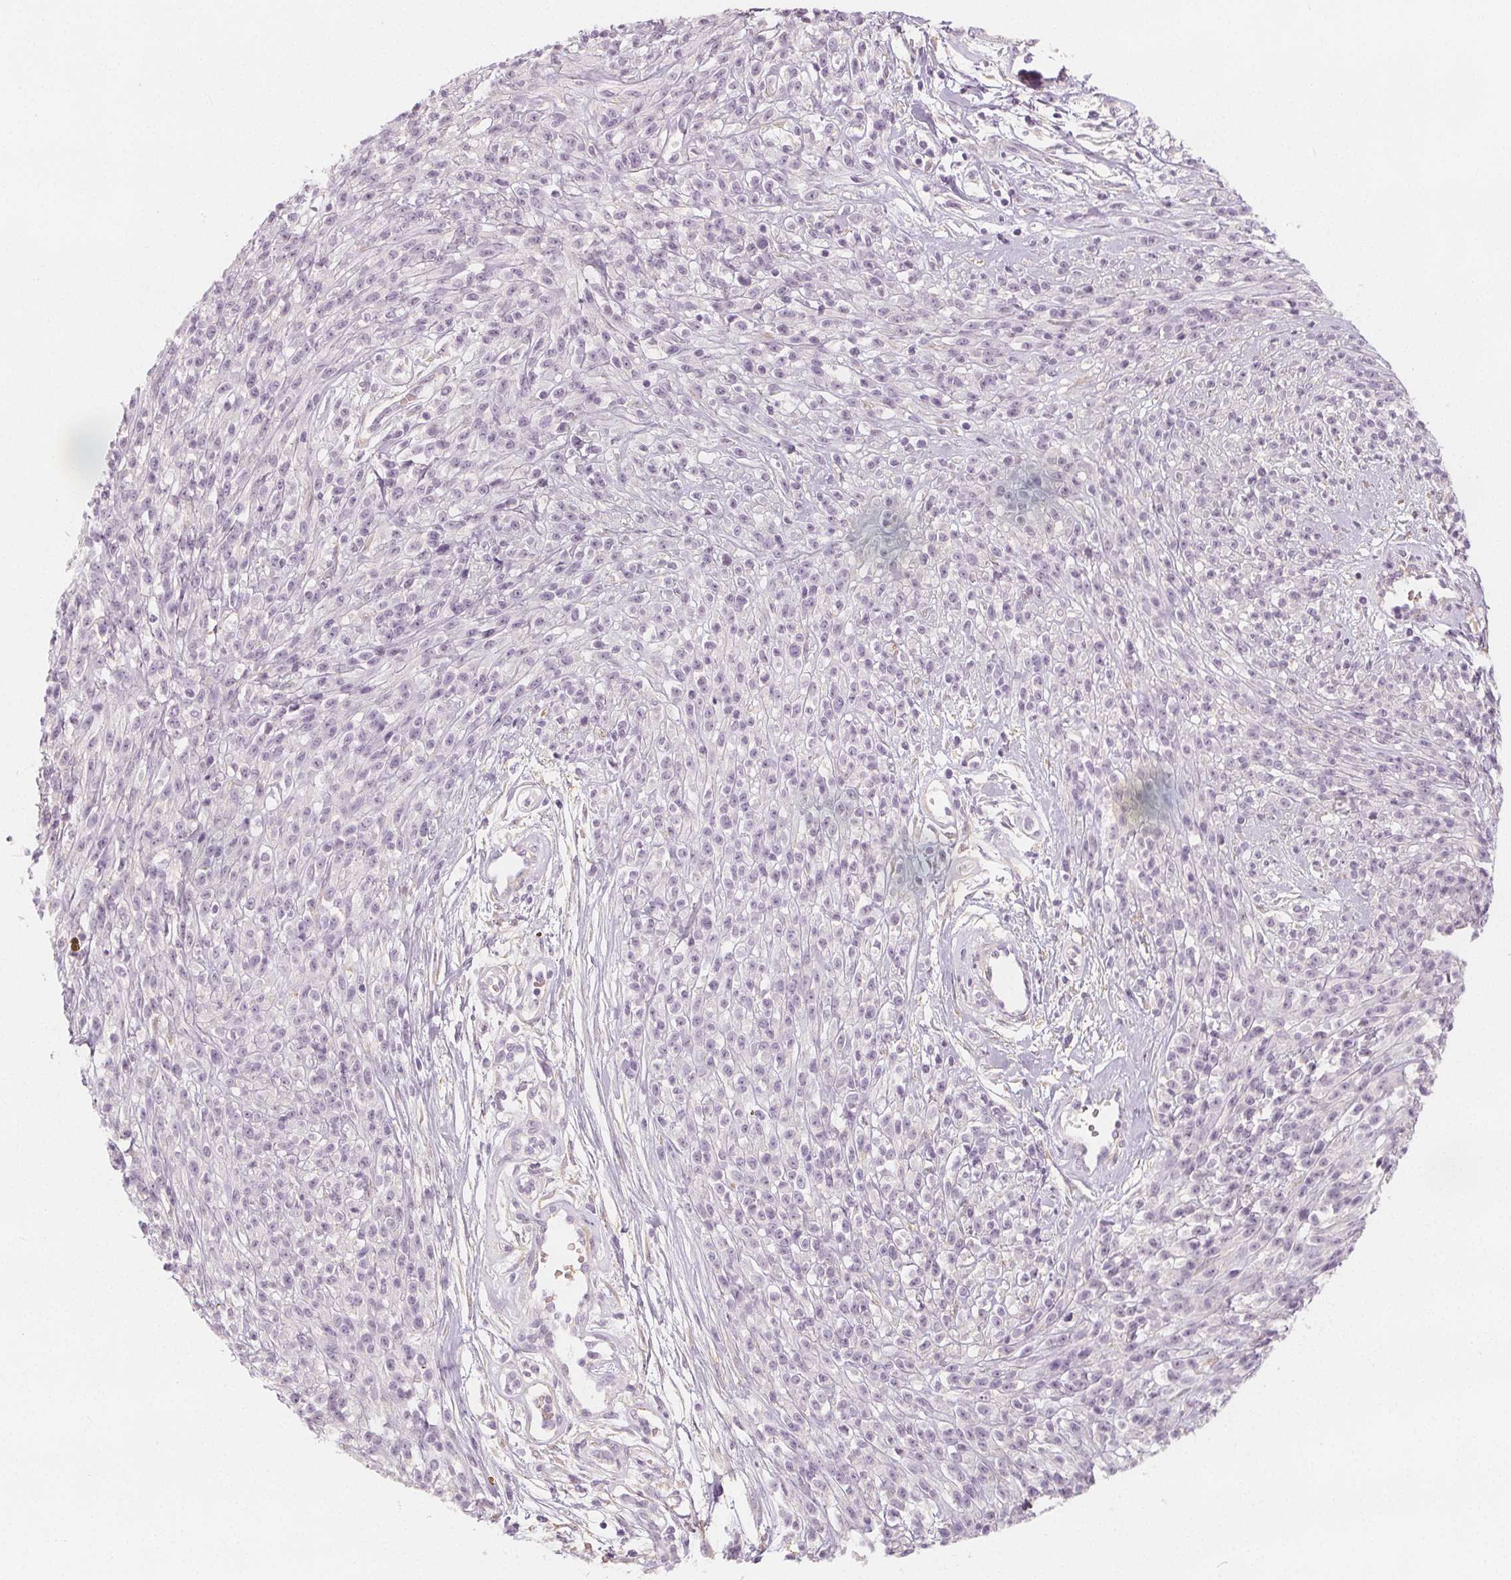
{"staining": {"intensity": "negative", "quantity": "none", "location": "none"}, "tissue": "melanoma", "cell_type": "Tumor cells", "image_type": "cancer", "snomed": [{"axis": "morphology", "description": "Malignant melanoma, NOS"}, {"axis": "topography", "description": "Skin"}, {"axis": "topography", "description": "Skin of trunk"}], "caption": "A histopathology image of melanoma stained for a protein exhibits no brown staining in tumor cells.", "gene": "MAP1A", "patient": {"sex": "male", "age": 74}}